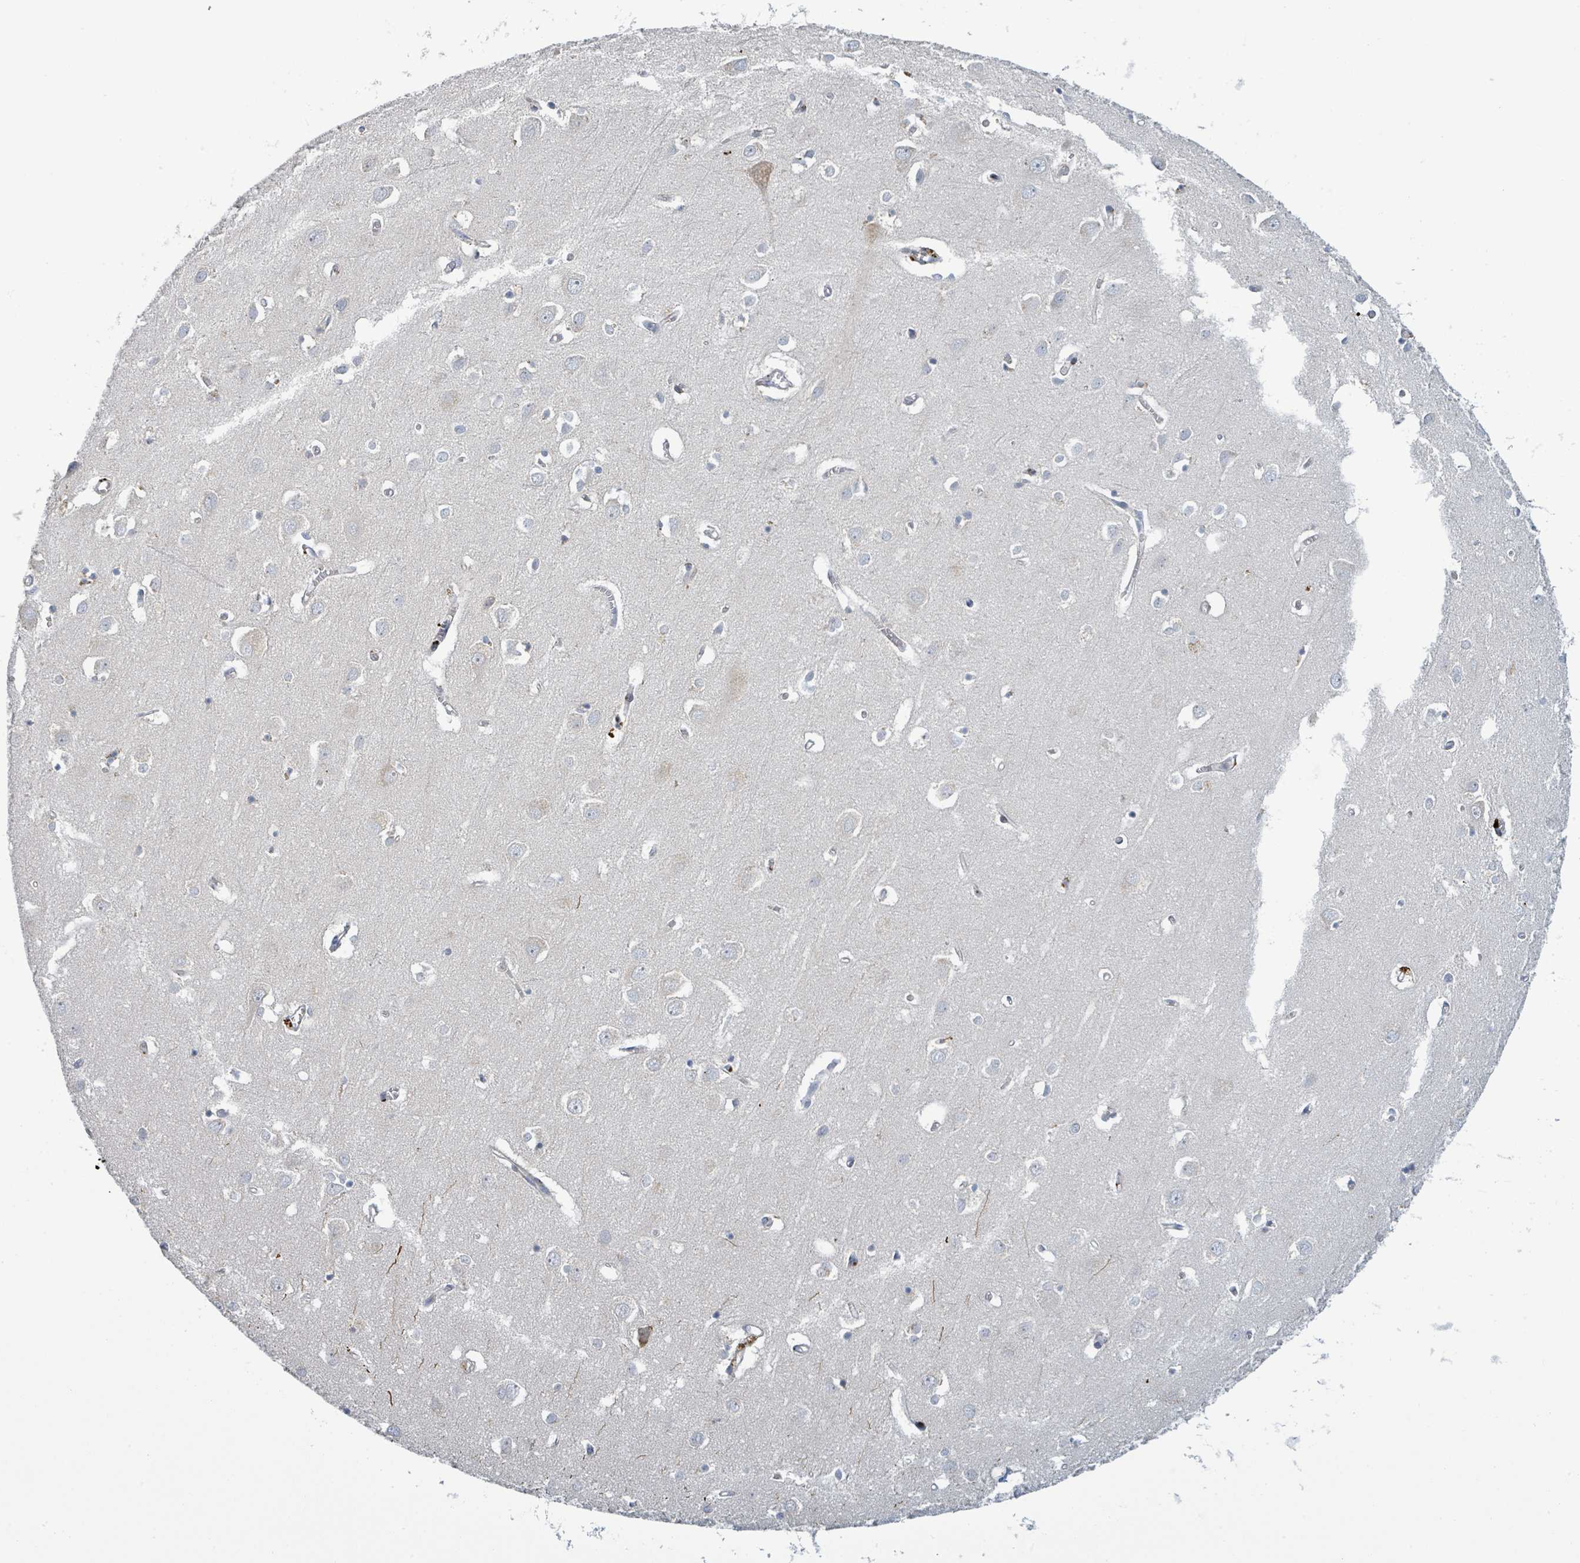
{"staining": {"intensity": "moderate", "quantity": "25%-75%", "location": "cytoplasmic/membranous"}, "tissue": "cerebral cortex", "cell_type": "Endothelial cells", "image_type": "normal", "snomed": [{"axis": "morphology", "description": "Normal tissue, NOS"}, {"axis": "topography", "description": "Cerebral cortex"}], "caption": "Immunohistochemistry (IHC) staining of normal cerebral cortex, which shows medium levels of moderate cytoplasmic/membranous expression in approximately 25%-75% of endothelial cells indicating moderate cytoplasmic/membranous protein expression. The staining was performed using DAB (brown) for protein detection and nuclei were counterstained in hematoxylin (blue).", "gene": "CFAP210", "patient": {"sex": "male", "age": 70}}